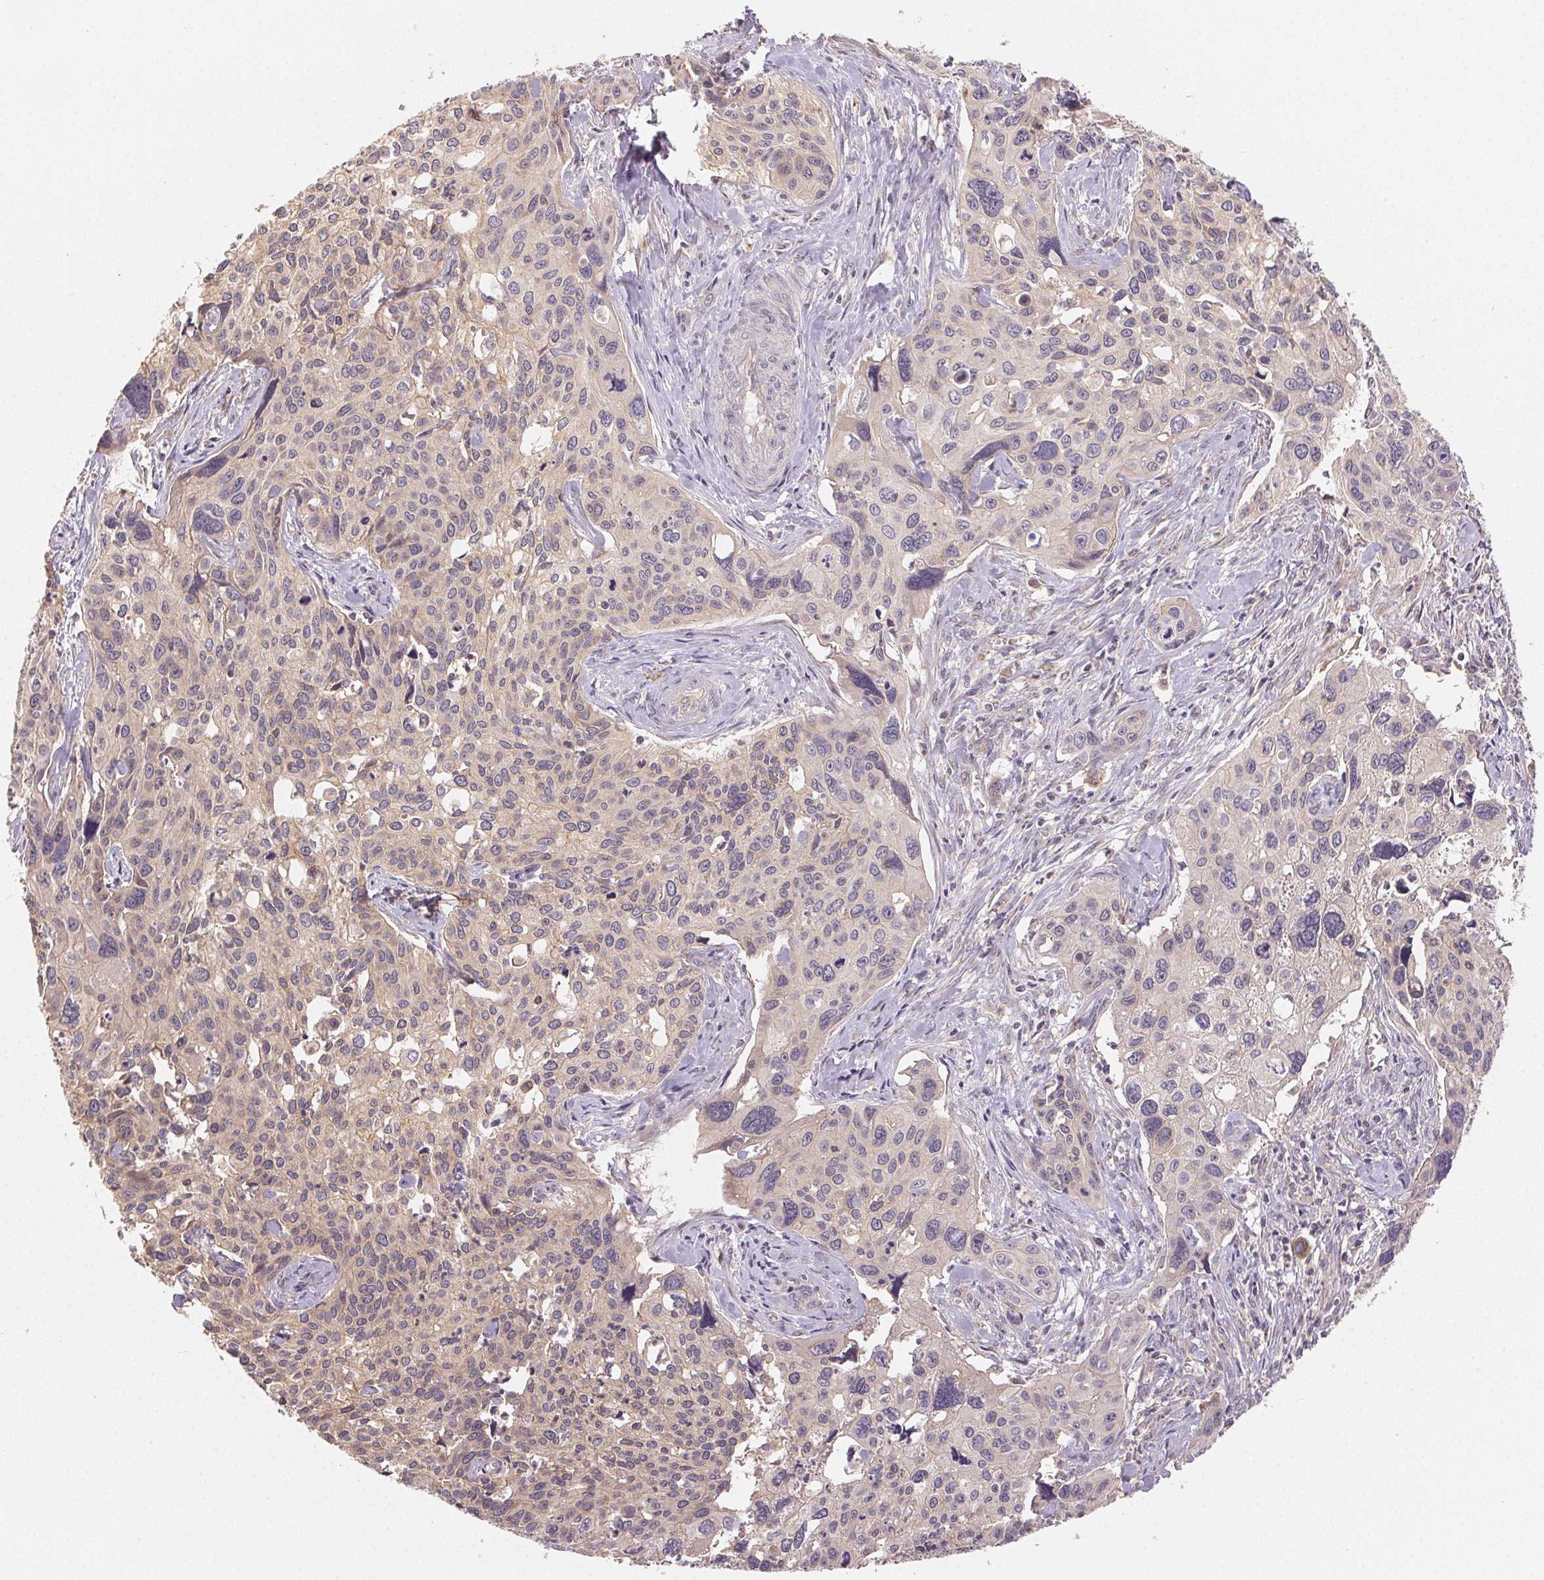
{"staining": {"intensity": "negative", "quantity": "none", "location": "none"}, "tissue": "cervical cancer", "cell_type": "Tumor cells", "image_type": "cancer", "snomed": [{"axis": "morphology", "description": "Squamous cell carcinoma, NOS"}, {"axis": "topography", "description": "Cervix"}], "caption": "Tumor cells are negative for brown protein staining in cervical squamous cell carcinoma.", "gene": "MAPKAPK2", "patient": {"sex": "female", "age": 31}}